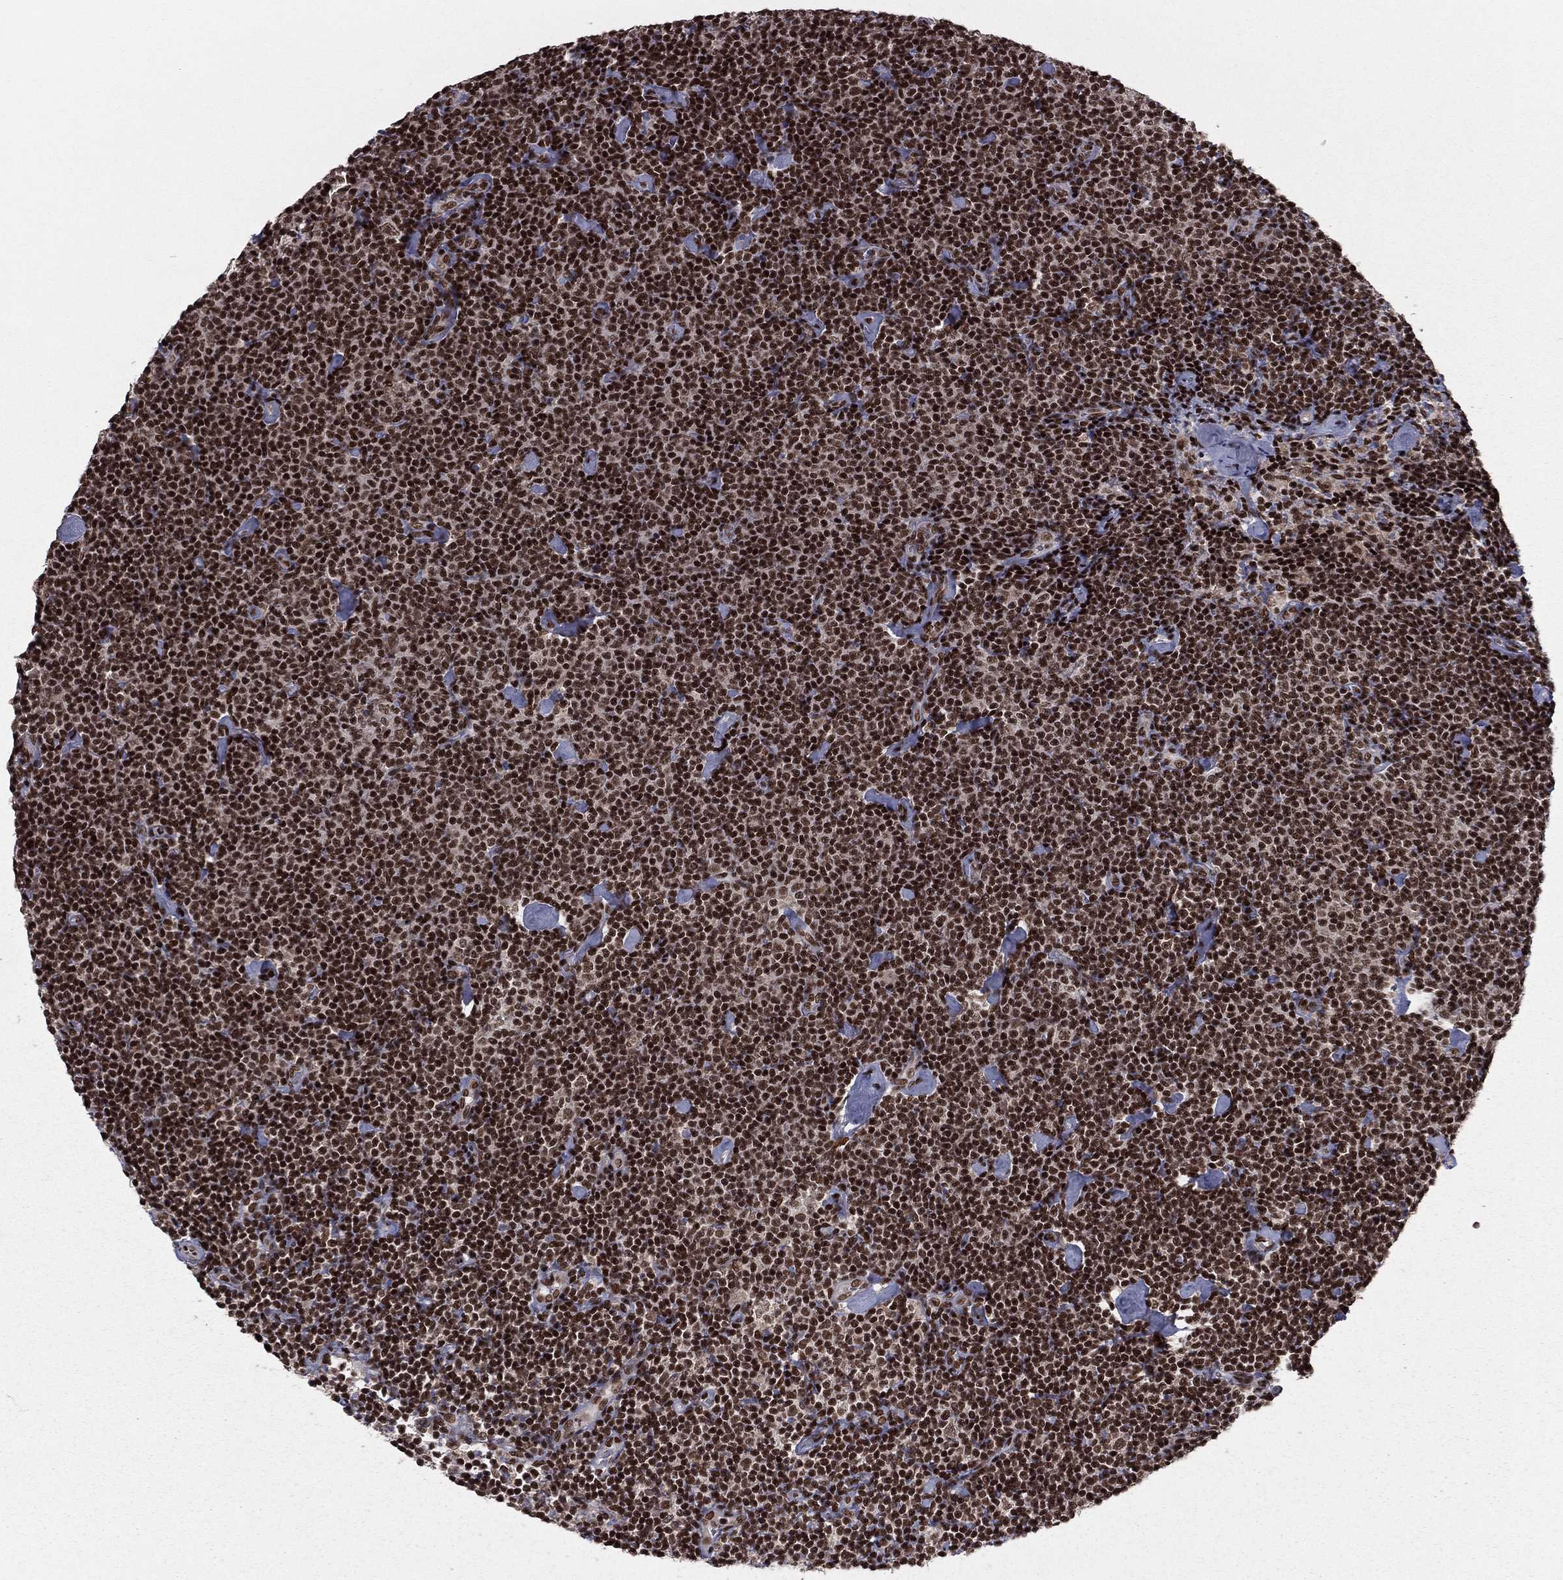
{"staining": {"intensity": "strong", "quantity": ">75%", "location": "nuclear"}, "tissue": "lymphoma", "cell_type": "Tumor cells", "image_type": "cancer", "snomed": [{"axis": "morphology", "description": "Malignant lymphoma, non-Hodgkin's type, Low grade"}, {"axis": "topography", "description": "Lymph node"}], "caption": "Malignant lymphoma, non-Hodgkin's type (low-grade) tissue demonstrates strong nuclear expression in approximately >75% of tumor cells, visualized by immunohistochemistry.", "gene": "NFYB", "patient": {"sex": "male", "age": 81}}